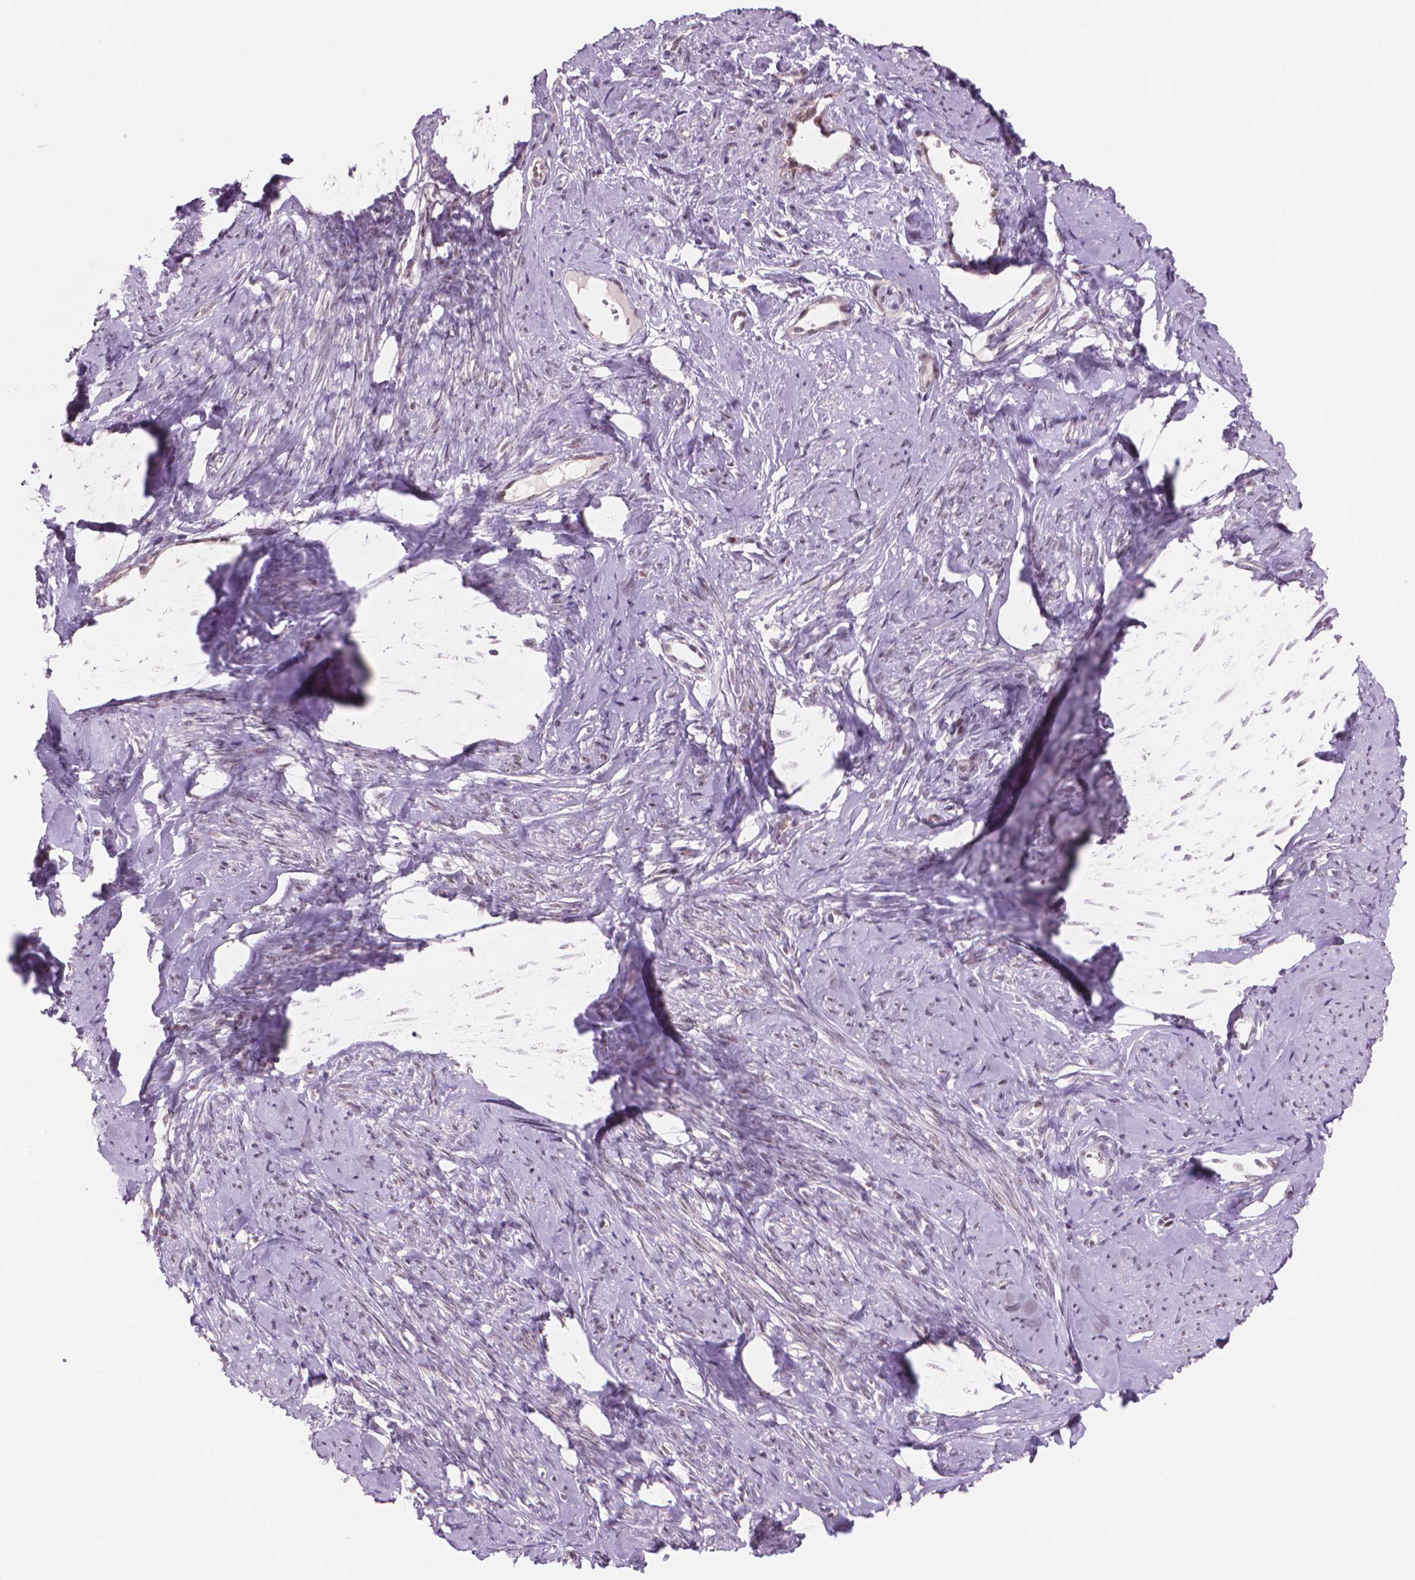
{"staining": {"intensity": "weak", "quantity": "25%-75%", "location": "nuclear"}, "tissue": "smooth muscle", "cell_type": "Smooth muscle cells", "image_type": "normal", "snomed": [{"axis": "morphology", "description": "Normal tissue, NOS"}, {"axis": "topography", "description": "Smooth muscle"}], "caption": "Smooth muscle cells display low levels of weak nuclear staining in about 25%-75% of cells in normal human smooth muscle.", "gene": "POLR3D", "patient": {"sex": "female", "age": 48}}